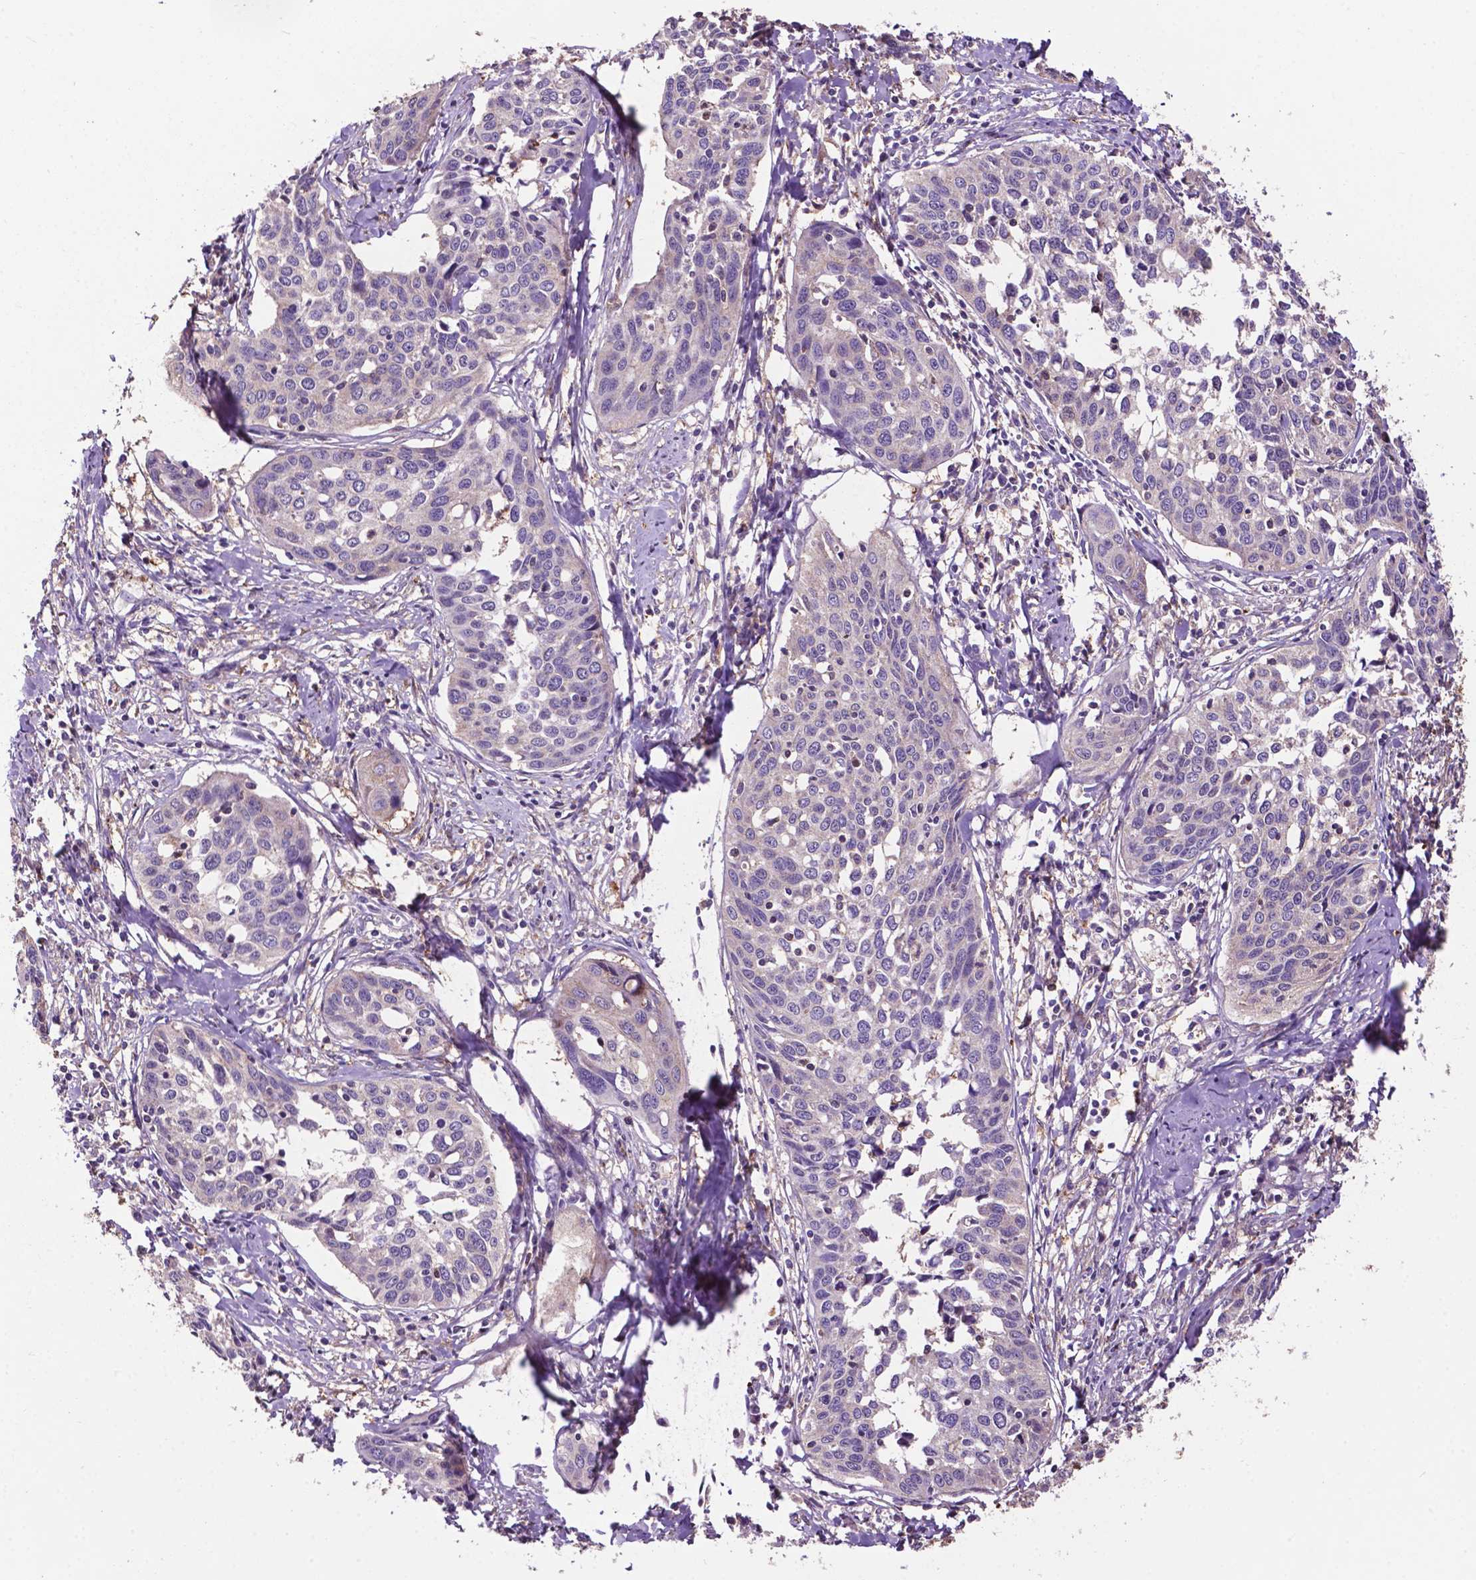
{"staining": {"intensity": "negative", "quantity": "none", "location": "none"}, "tissue": "cervical cancer", "cell_type": "Tumor cells", "image_type": "cancer", "snomed": [{"axis": "morphology", "description": "Squamous cell carcinoma, NOS"}, {"axis": "topography", "description": "Cervix"}], "caption": "This is a photomicrograph of IHC staining of cervical cancer, which shows no positivity in tumor cells. (DAB (3,3'-diaminobenzidine) IHC visualized using brightfield microscopy, high magnification).", "gene": "SMAD3", "patient": {"sex": "female", "age": 31}}